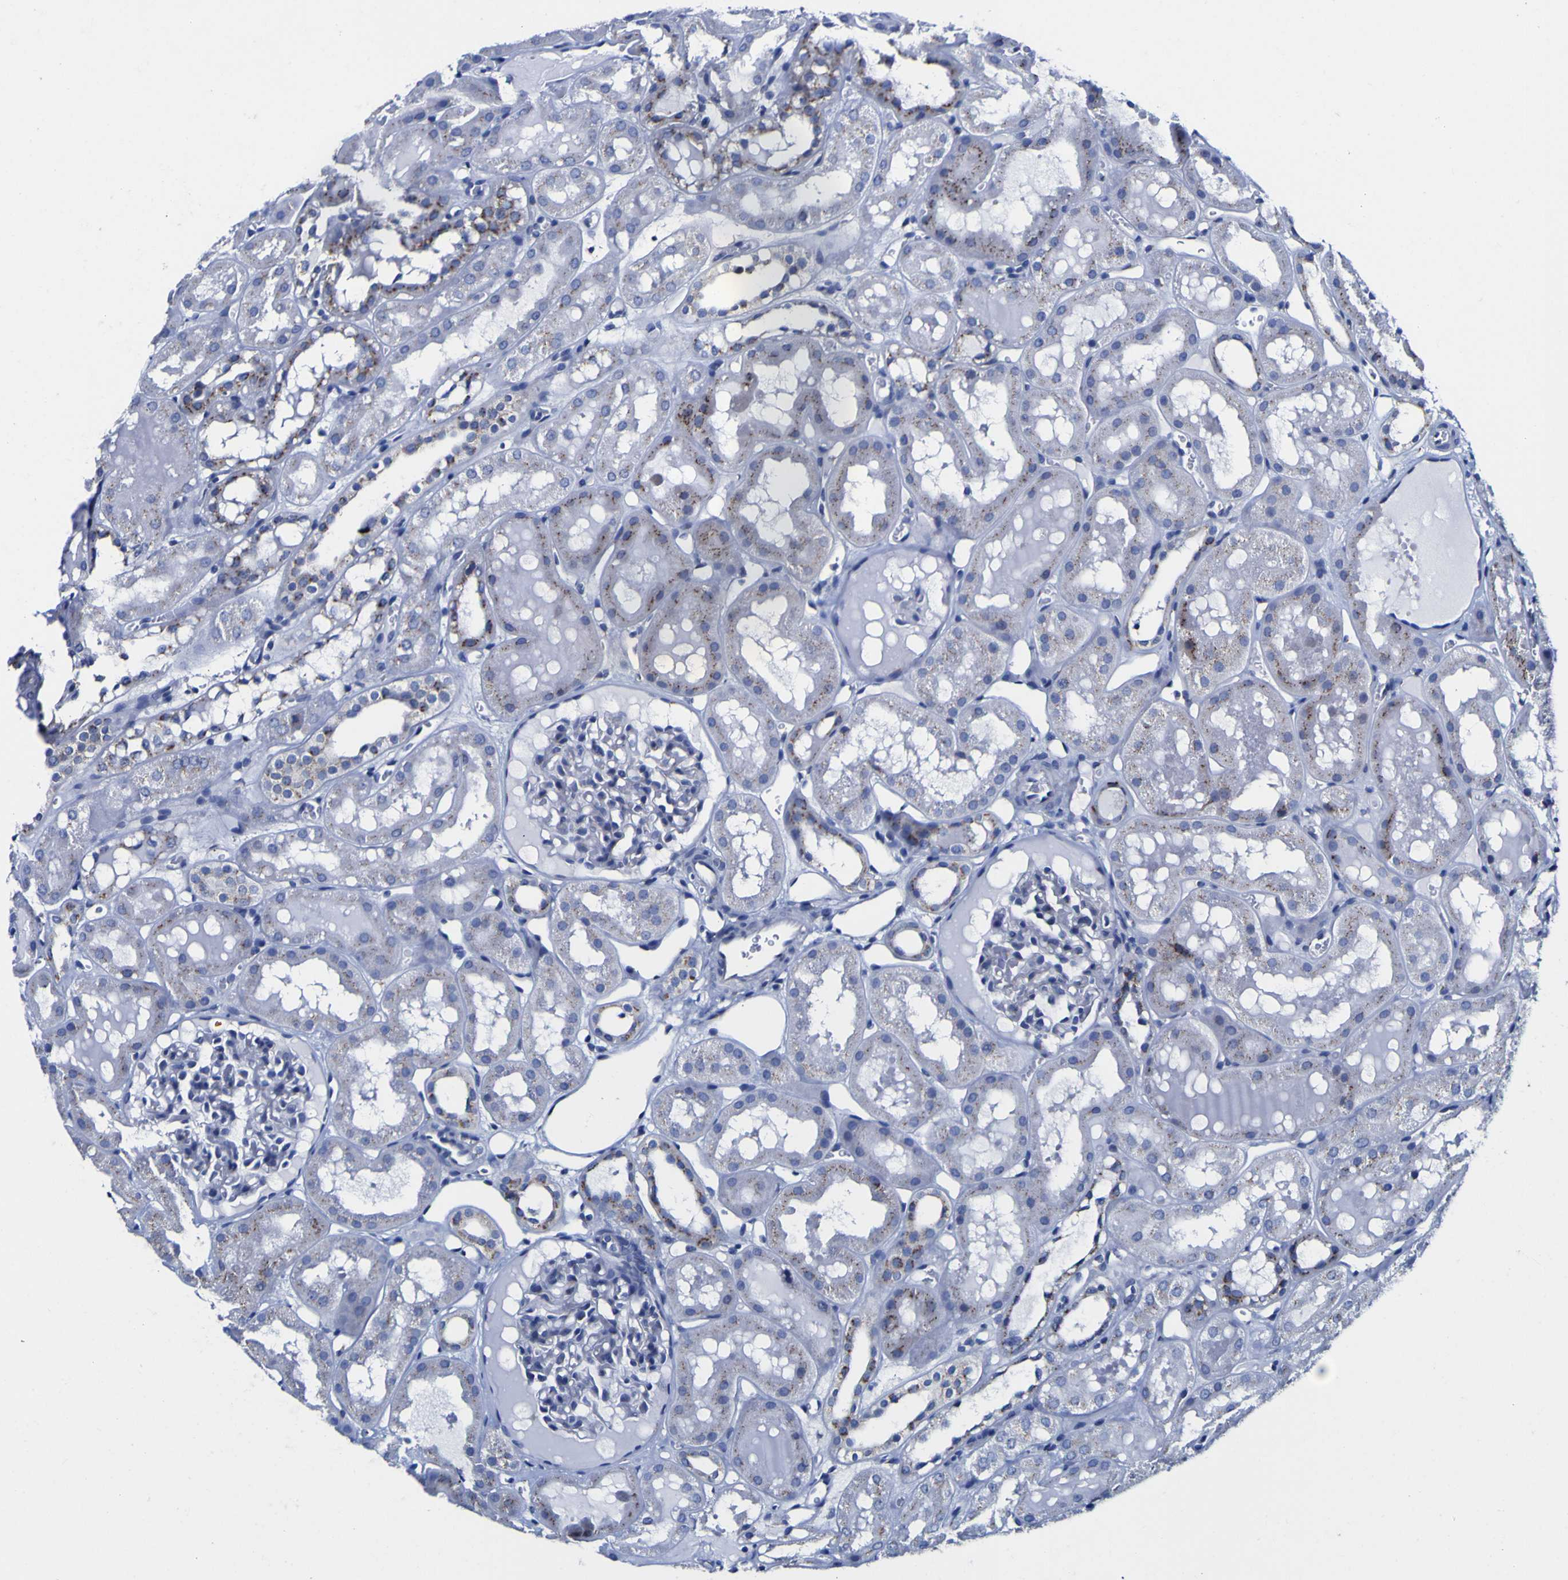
{"staining": {"intensity": "negative", "quantity": "none", "location": "none"}, "tissue": "kidney", "cell_type": "Cells in glomeruli", "image_type": "normal", "snomed": [{"axis": "morphology", "description": "Normal tissue, NOS"}, {"axis": "topography", "description": "Kidney"}, {"axis": "topography", "description": "Urinary bladder"}], "caption": "Immunohistochemistry micrograph of benign kidney stained for a protein (brown), which displays no expression in cells in glomeruli. The staining was performed using DAB (3,3'-diaminobenzidine) to visualize the protein expression in brown, while the nuclei were stained in blue with hematoxylin (Magnification: 20x).", "gene": "GOLM1", "patient": {"sex": "male", "age": 16}}